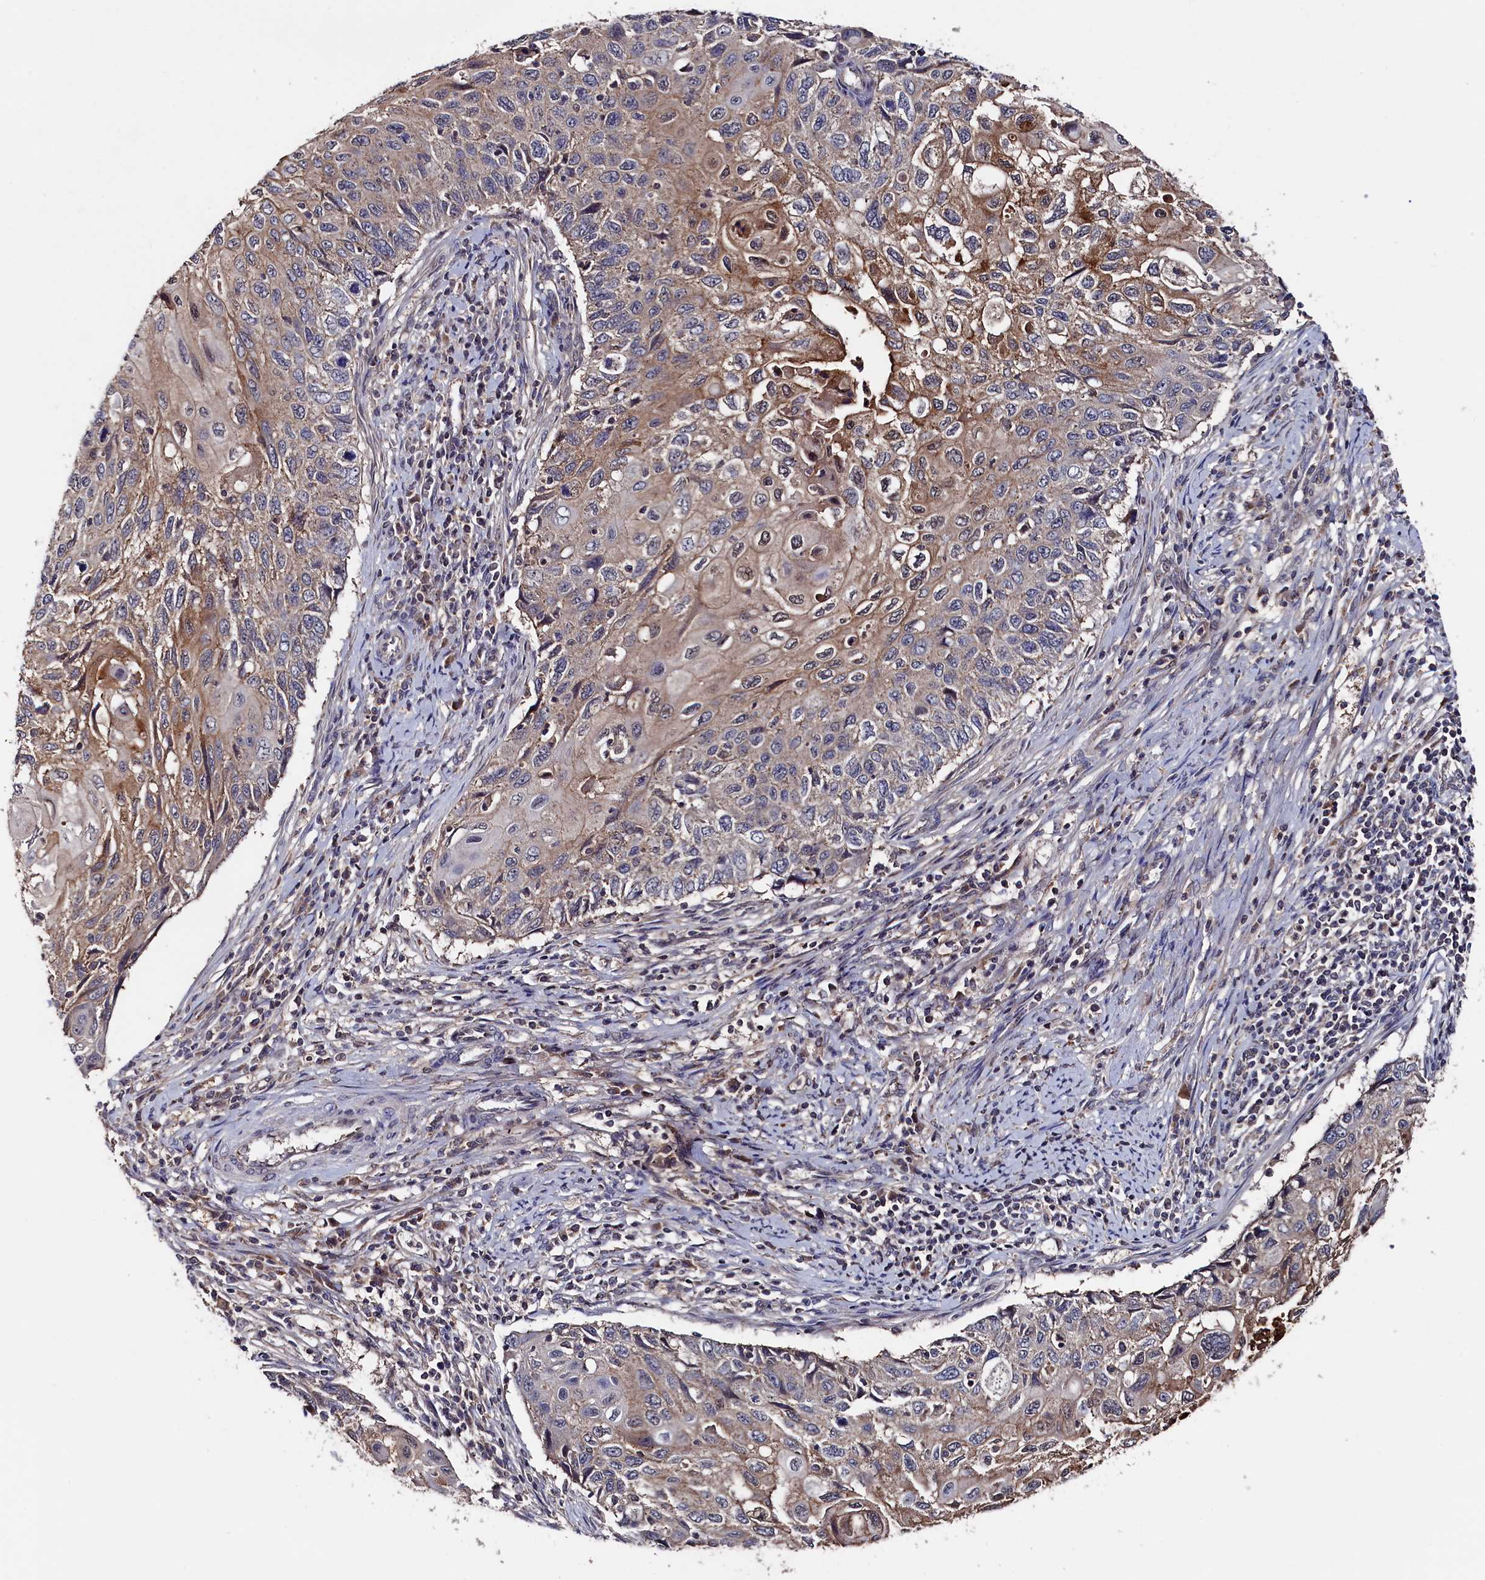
{"staining": {"intensity": "weak", "quantity": "25%-75%", "location": "cytoplasmic/membranous"}, "tissue": "cervical cancer", "cell_type": "Tumor cells", "image_type": "cancer", "snomed": [{"axis": "morphology", "description": "Squamous cell carcinoma, NOS"}, {"axis": "topography", "description": "Cervix"}], "caption": "Weak cytoplasmic/membranous staining is identified in about 25%-75% of tumor cells in cervical cancer (squamous cell carcinoma).", "gene": "TMC5", "patient": {"sex": "female", "age": 70}}